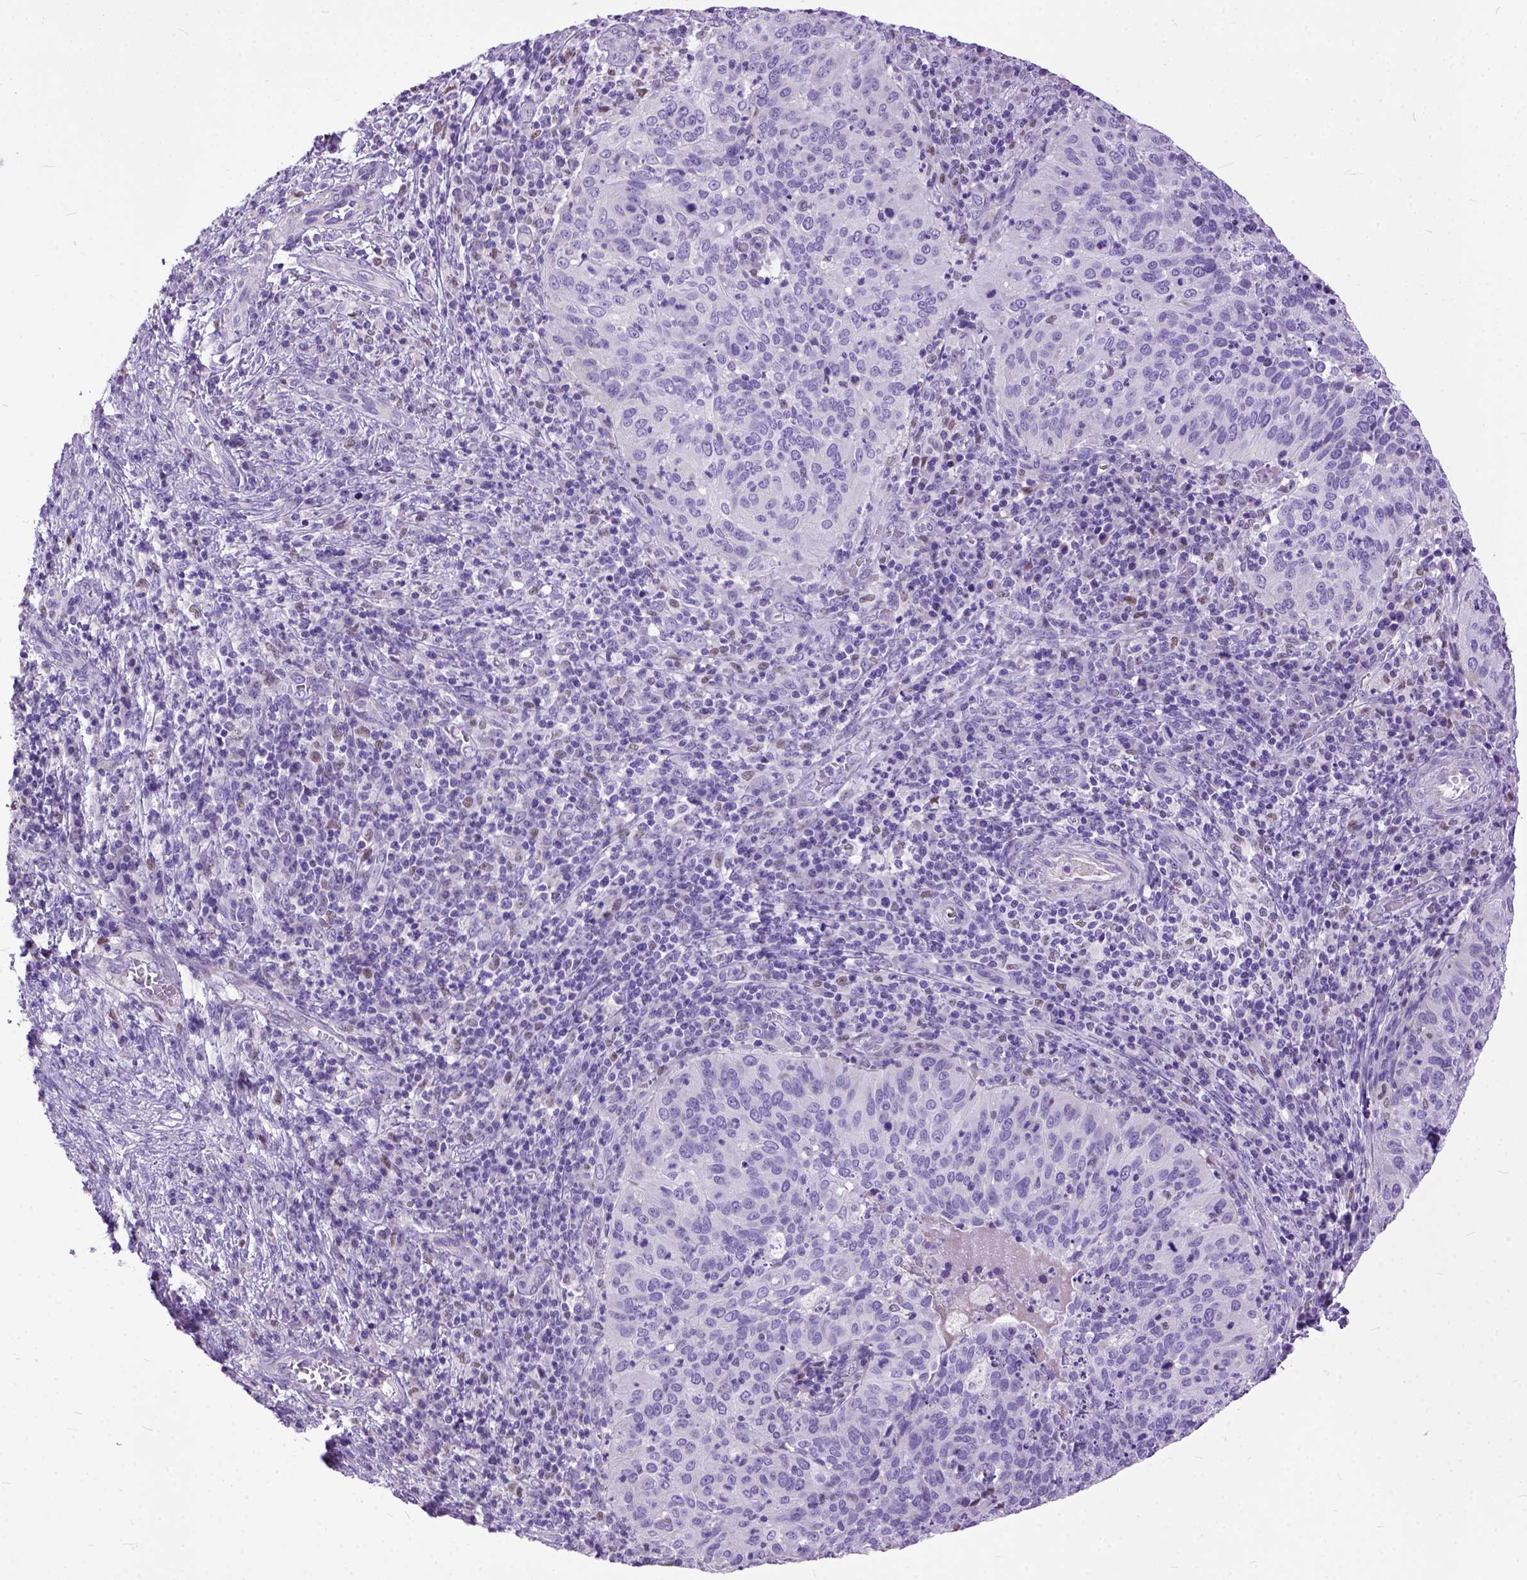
{"staining": {"intensity": "negative", "quantity": "none", "location": "none"}, "tissue": "cervical cancer", "cell_type": "Tumor cells", "image_type": "cancer", "snomed": [{"axis": "morphology", "description": "Squamous cell carcinoma, NOS"}, {"axis": "topography", "description": "Cervix"}], "caption": "Immunohistochemical staining of squamous cell carcinoma (cervical) shows no significant staining in tumor cells. (DAB immunohistochemistry (IHC) visualized using brightfield microscopy, high magnification).", "gene": "CRB1", "patient": {"sex": "female", "age": 39}}